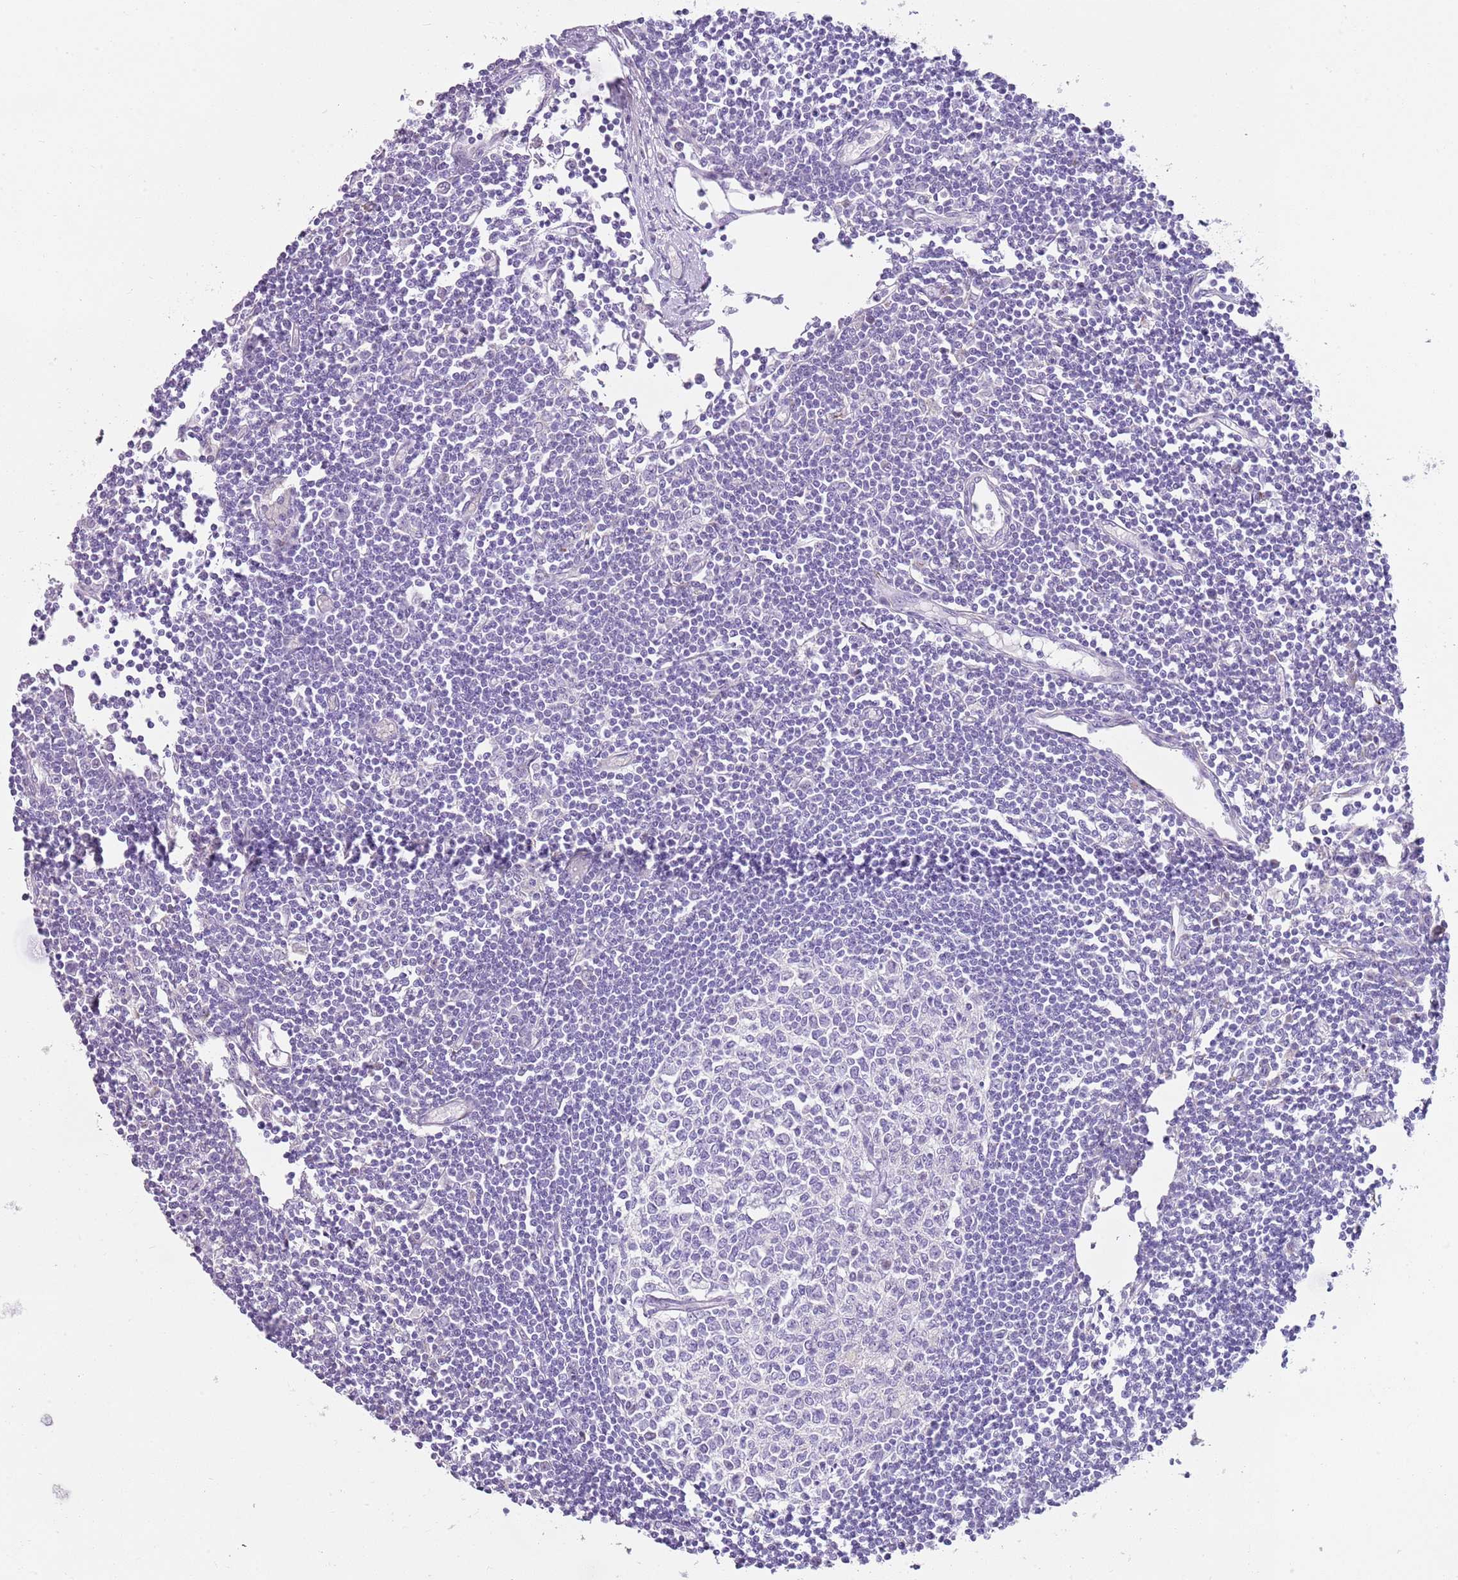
{"staining": {"intensity": "negative", "quantity": "none", "location": "none"}, "tissue": "lymph node", "cell_type": "Germinal center cells", "image_type": "normal", "snomed": [{"axis": "morphology", "description": "Normal tissue, NOS"}, {"axis": "topography", "description": "Lymph node"}], "caption": "Image shows no protein positivity in germinal center cells of normal lymph node.", "gene": "CD177", "patient": {"sex": "female", "age": 11}}